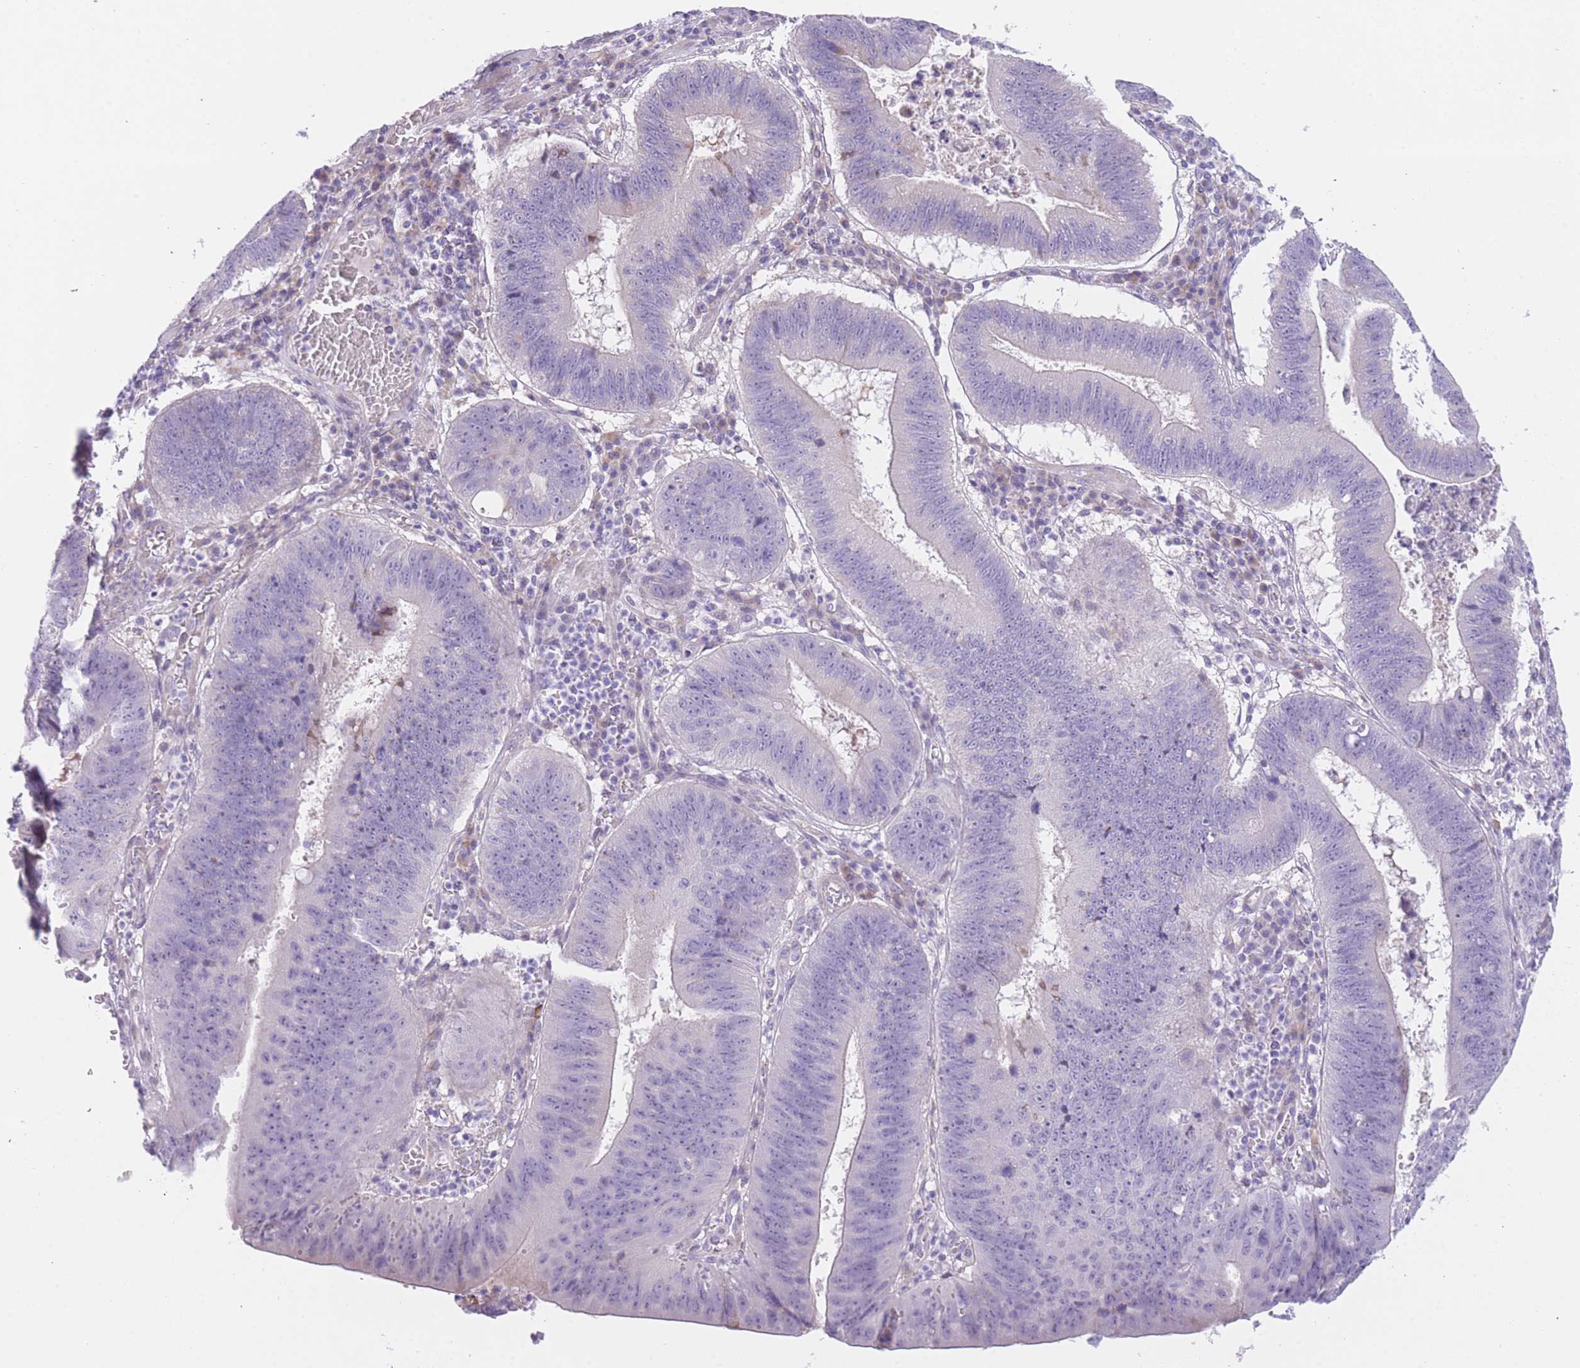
{"staining": {"intensity": "negative", "quantity": "none", "location": "none"}, "tissue": "stomach cancer", "cell_type": "Tumor cells", "image_type": "cancer", "snomed": [{"axis": "morphology", "description": "Adenocarcinoma, NOS"}, {"axis": "topography", "description": "Stomach"}], "caption": "Tumor cells show no significant expression in stomach cancer (adenocarcinoma).", "gene": "IMPG1", "patient": {"sex": "male", "age": 59}}